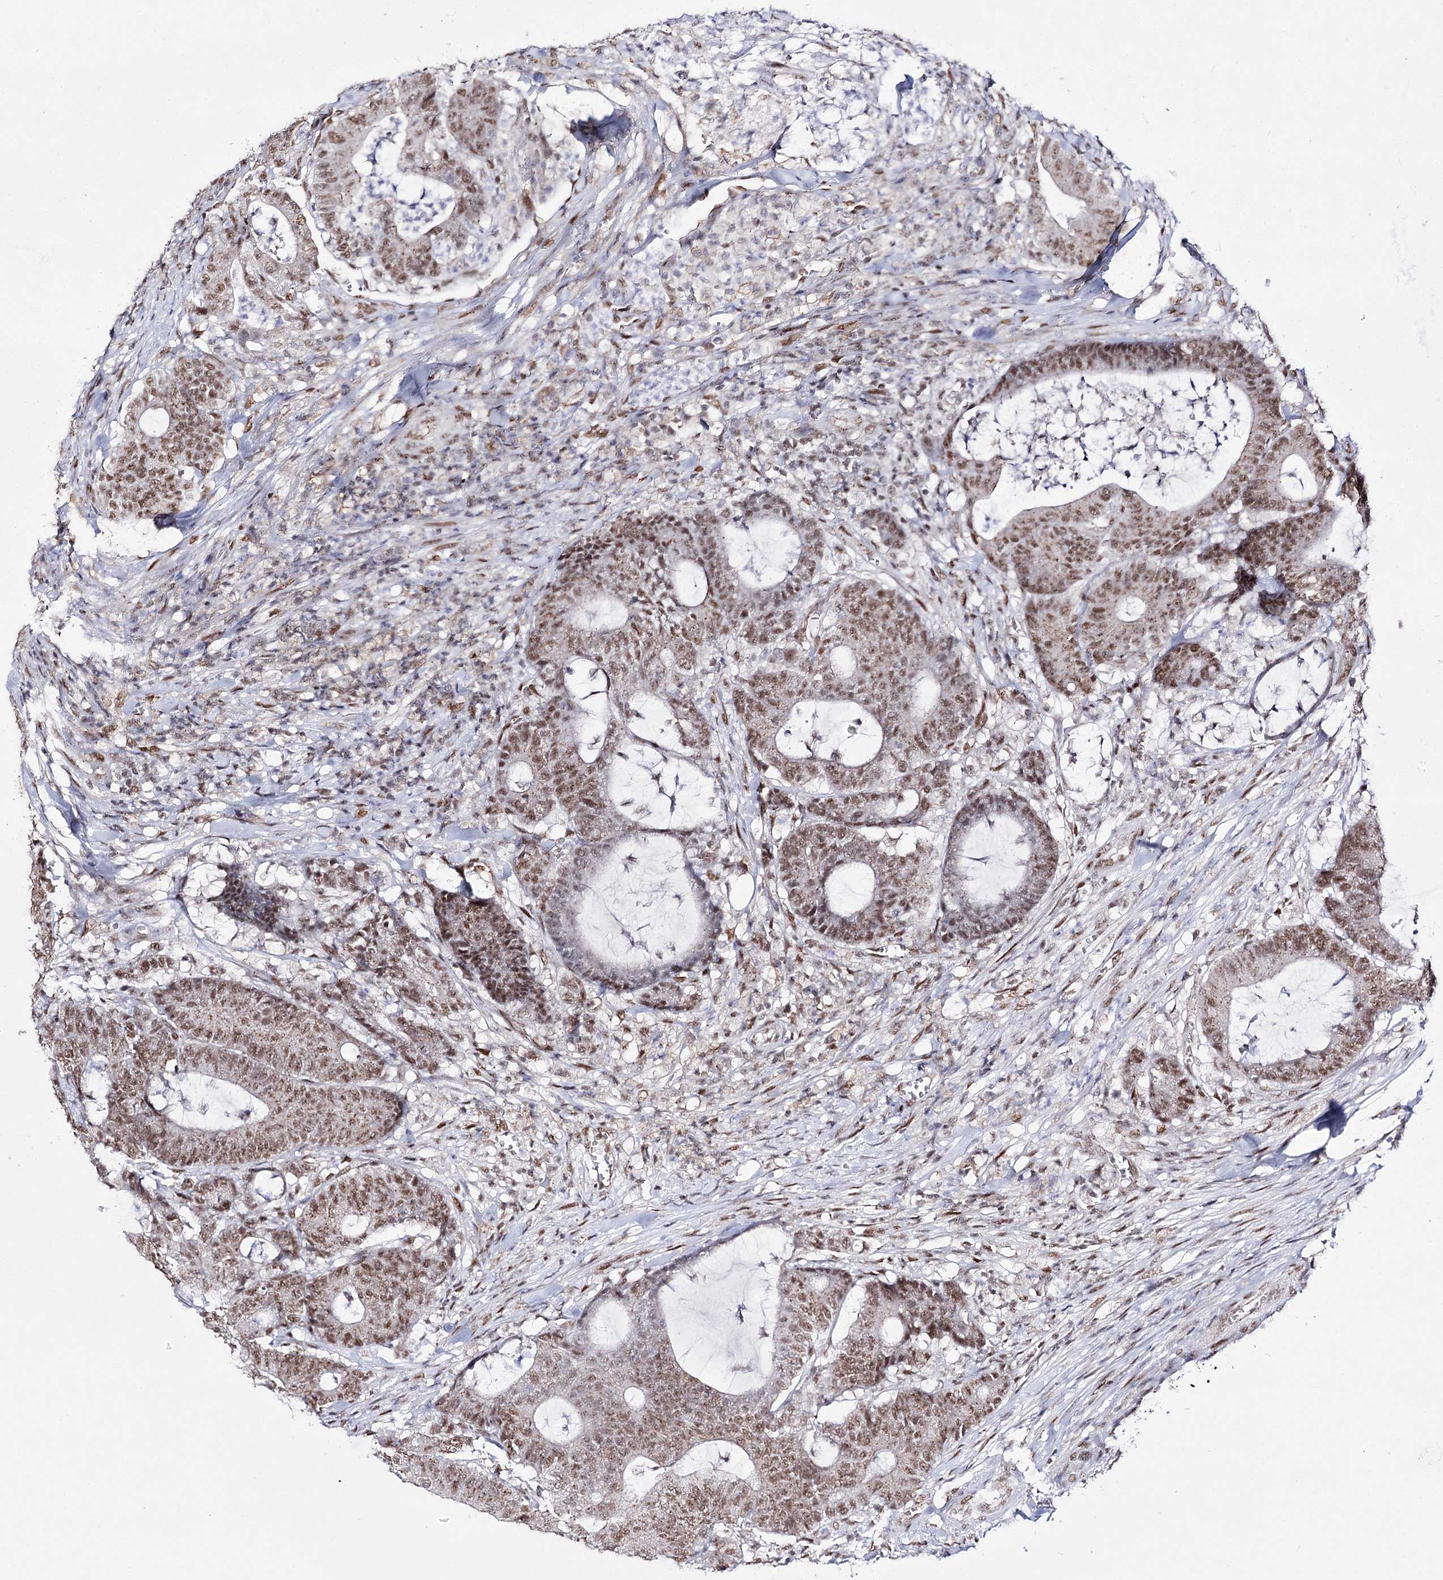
{"staining": {"intensity": "moderate", "quantity": ">75%", "location": "nuclear"}, "tissue": "colorectal cancer", "cell_type": "Tumor cells", "image_type": "cancer", "snomed": [{"axis": "morphology", "description": "Adenocarcinoma, NOS"}, {"axis": "topography", "description": "Colon"}], "caption": "The micrograph demonstrates a brown stain indicating the presence of a protein in the nuclear of tumor cells in colorectal cancer. Immunohistochemistry (ihc) stains the protein of interest in brown and the nuclei are stained blue.", "gene": "VGLL4", "patient": {"sex": "female", "age": 84}}